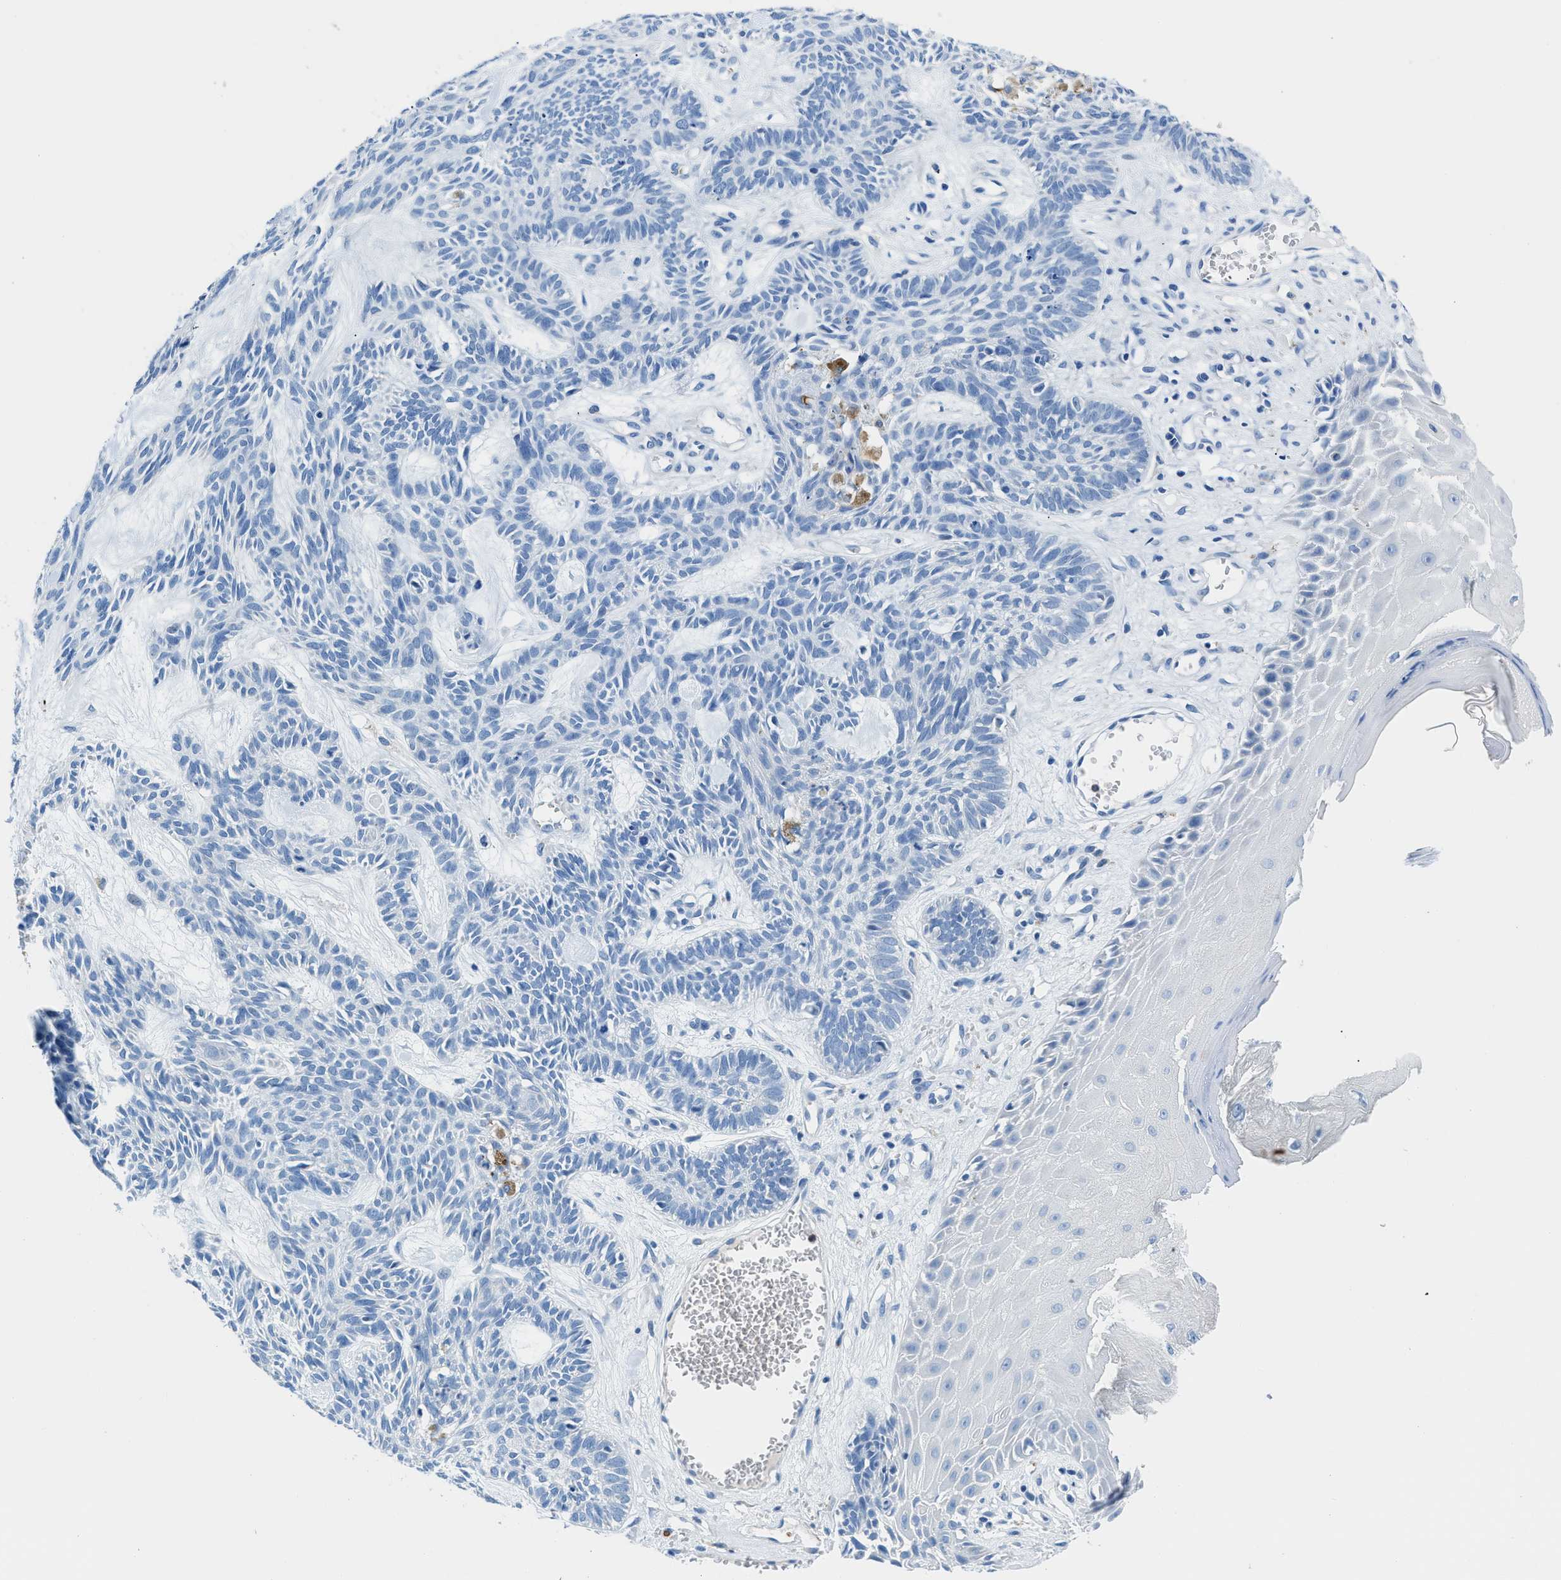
{"staining": {"intensity": "negative", "quantity": "none", "location": "none"}, "tissue": "skin cancer", "cell_type": "Tumor cells", "image_type": "cancer", "snomed": [{"axis": "morphology", "description": "Basal cell carcinoma"}, {"axis": "topography", "description": "Skin"}], "caption": "There is no significant positivity in tumor cells of skin cancer (basal cell carcinoma).", "gene": "NEB", "patient": {"sex": "male", "age": 67}}